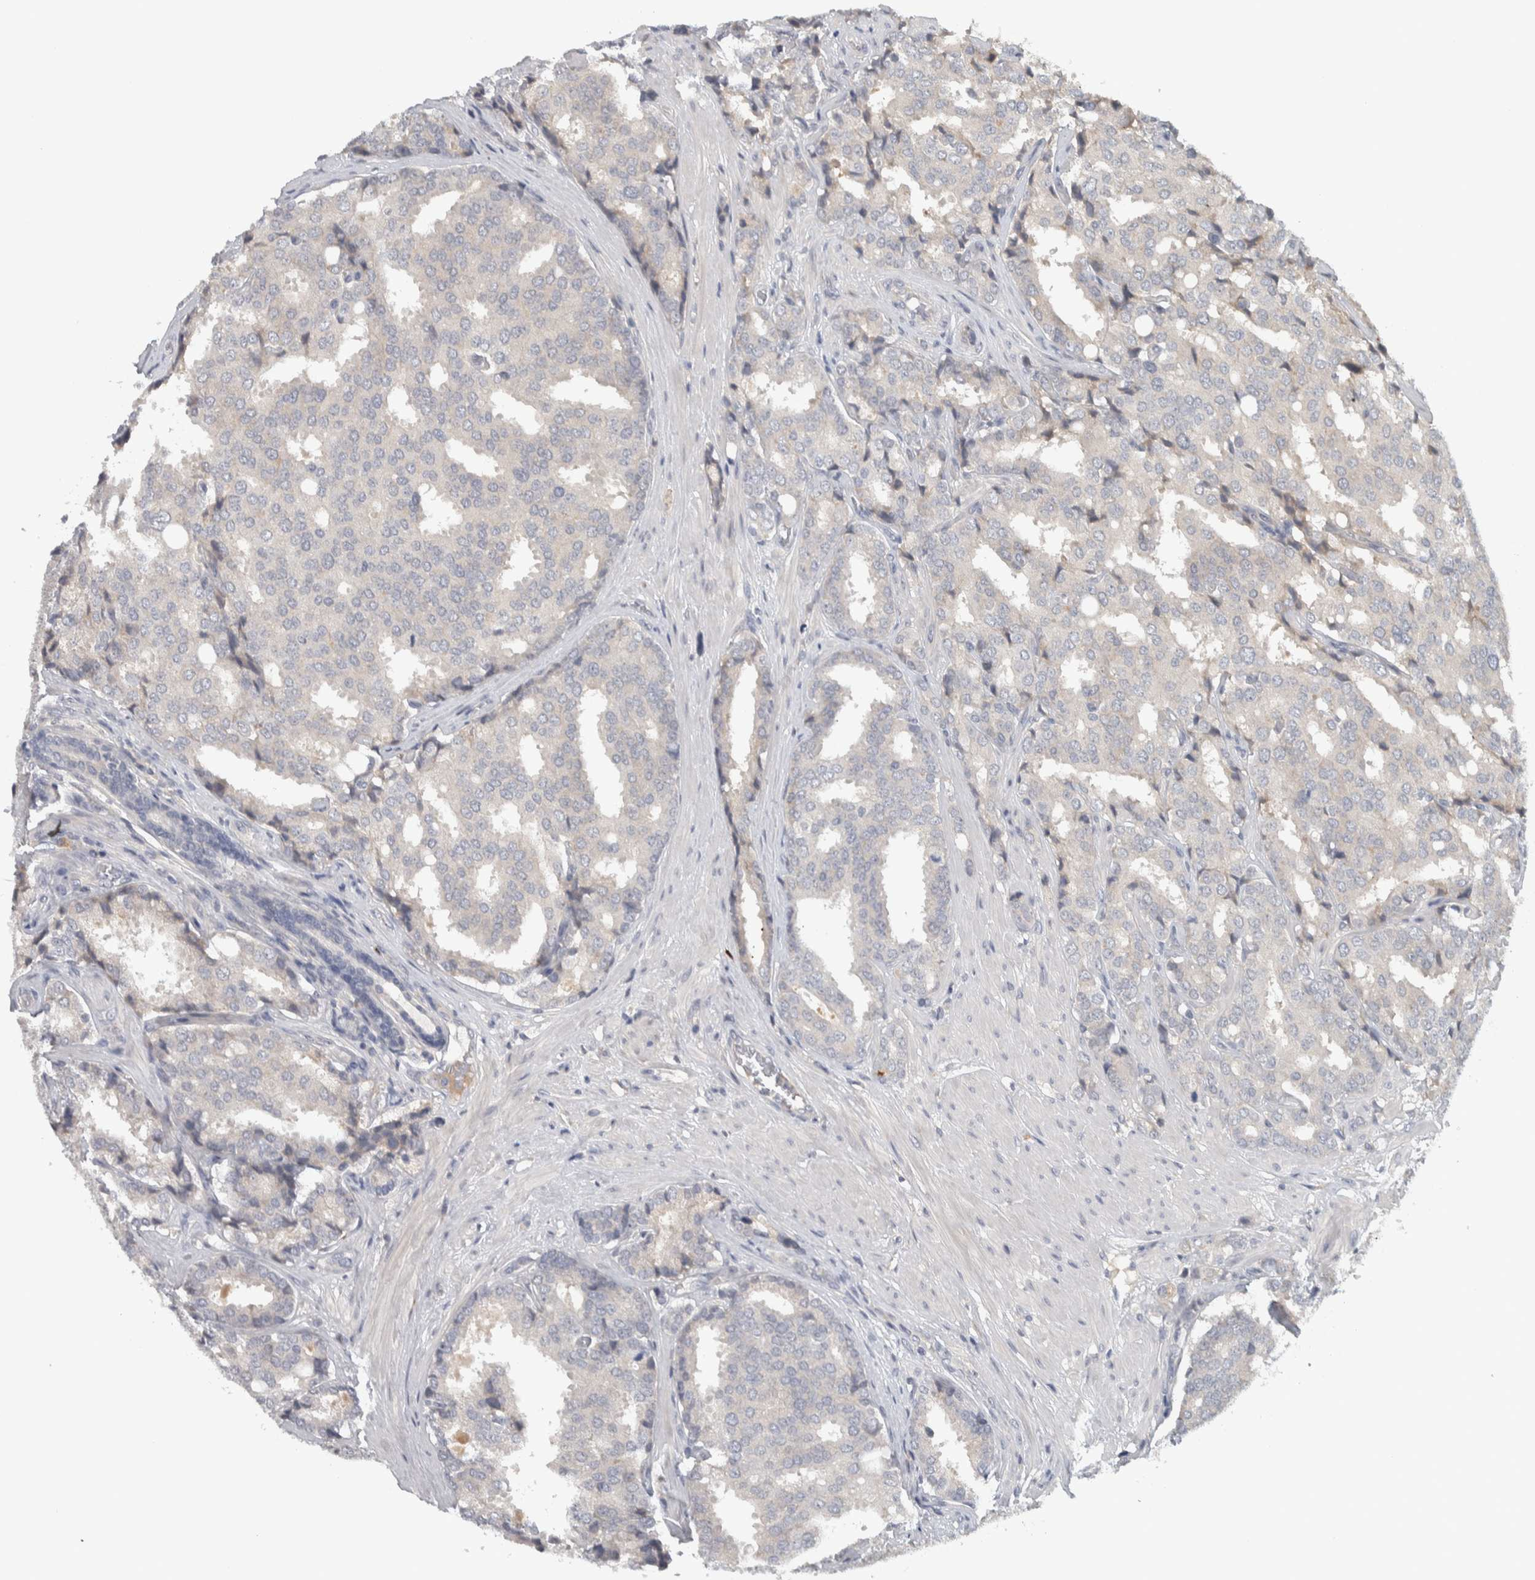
{"staining": {"intensity": "negative", "quantity": "none", "location": "none"}, "tissue": "prostate cancer", "cell_type": "Tumor cells", "image_type": "cancer", "snomed": [{"axis": "morphology", "description": "Adenocarcinoma, High grade"}, {"axis": "topography", "description": "Prostate"}], "caption": "Photomicrograph shows no protein expression in tumor cells of prostate cancer (adenocarcinoma (high-grade)) tissue. (DAB immunohistochemistry (IHC), high magnification).", "gene": "ADPRM", "patient": {"sex": "male", "age": 50}}